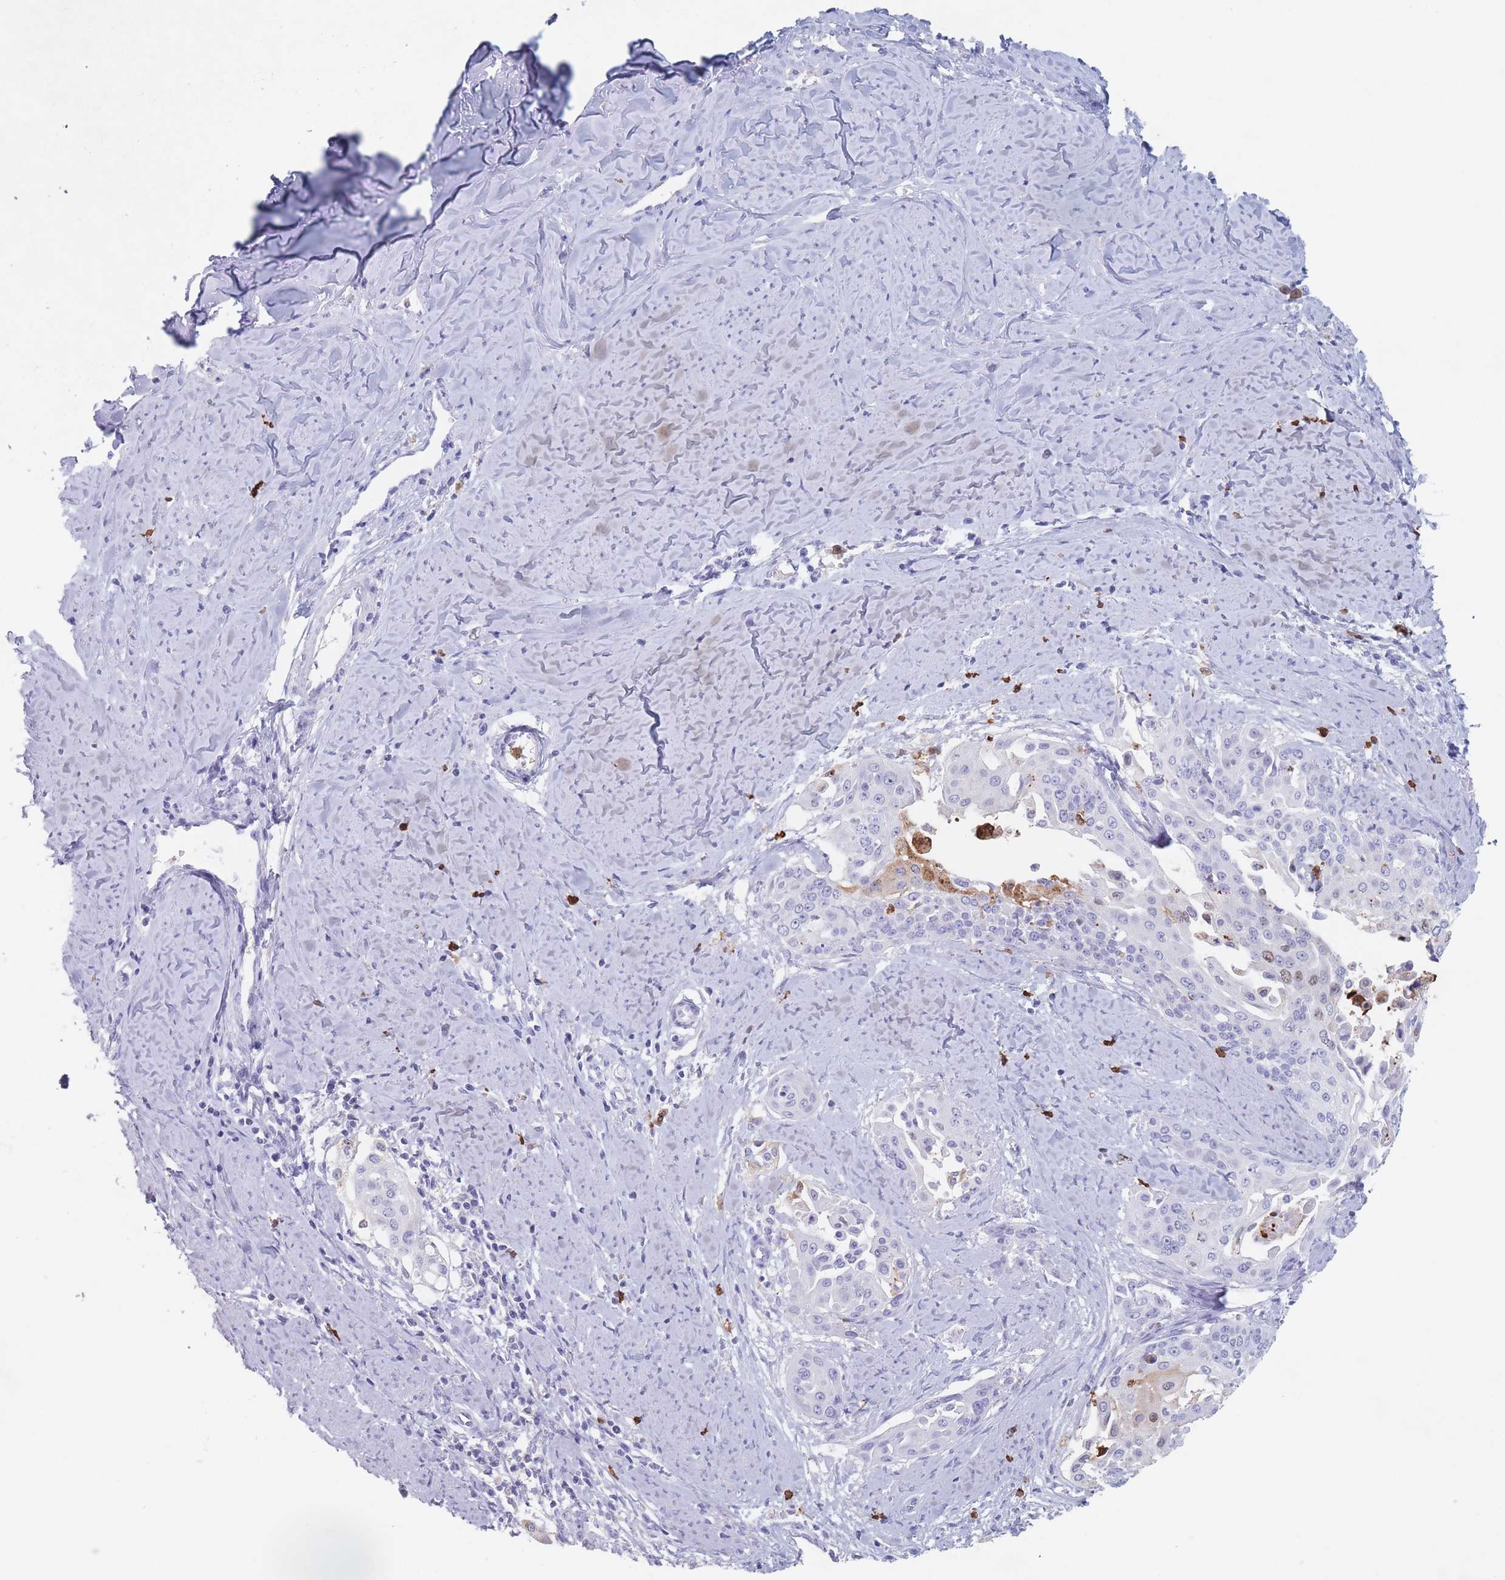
{"staining": {"intensity": "negative", "quantity": "none", "location": "none"}, "tissue": "cervical cancer", "cell_type": "Tumor cells", "image_type": "cancer", "snomed": [{"axis": "morphology", "description": "Squamous cell carcinoma, NOS"}, {"axis": "topography", "description": "Cervix"}], "caption": "Immunohistochemical staining of human squamous cell carcinoma (cervical) shows no significant staining in tumor cells. (Brightfield microscopy of DAB (3,3'-diaminobenzidine) immunohistochemistry at high magnification).", "gene": "ATP1A3", "patient": {"sex": "female", "age": 44}}